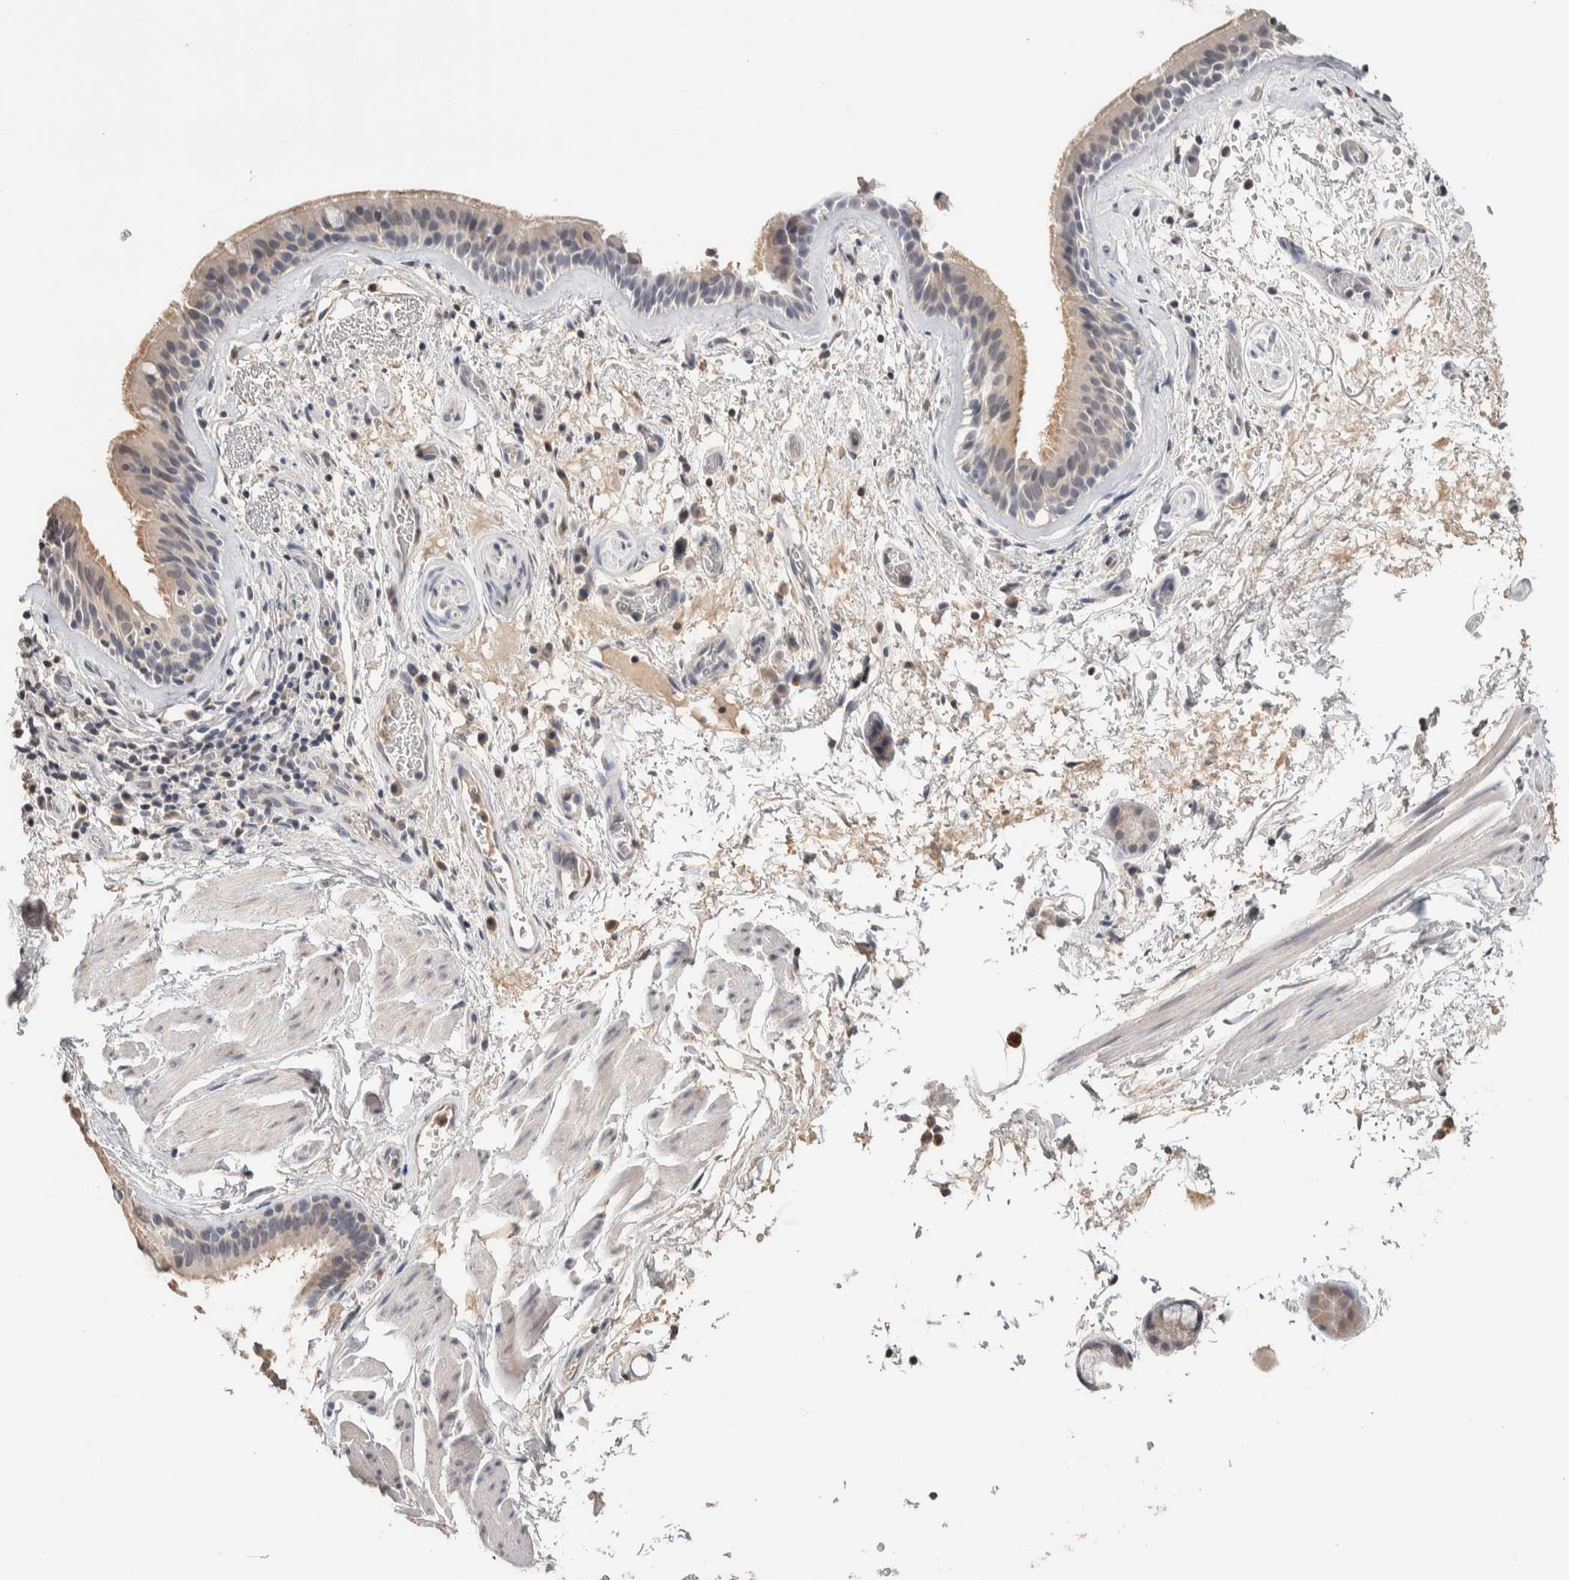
{"staining": {"intensity": "weak", "quantity": "<25%", "location": "cytoplasmic/membranous"}, "tissue": "bronchus", "cell_type": "Respiratory epithelial cells", "image_type": "normal", "snomed": [{"axis": "morphology", "description": "Normal tissue, NOS"}, {"axis": "topography", "description": "Cartilage tissue"}], "caption": "Immunohistochemical staining of normal human bronchus shows no significant staining in respiratory epithelial cells.", "gene": "CRAT", "patient": {"sex": "female", "age": 63}}